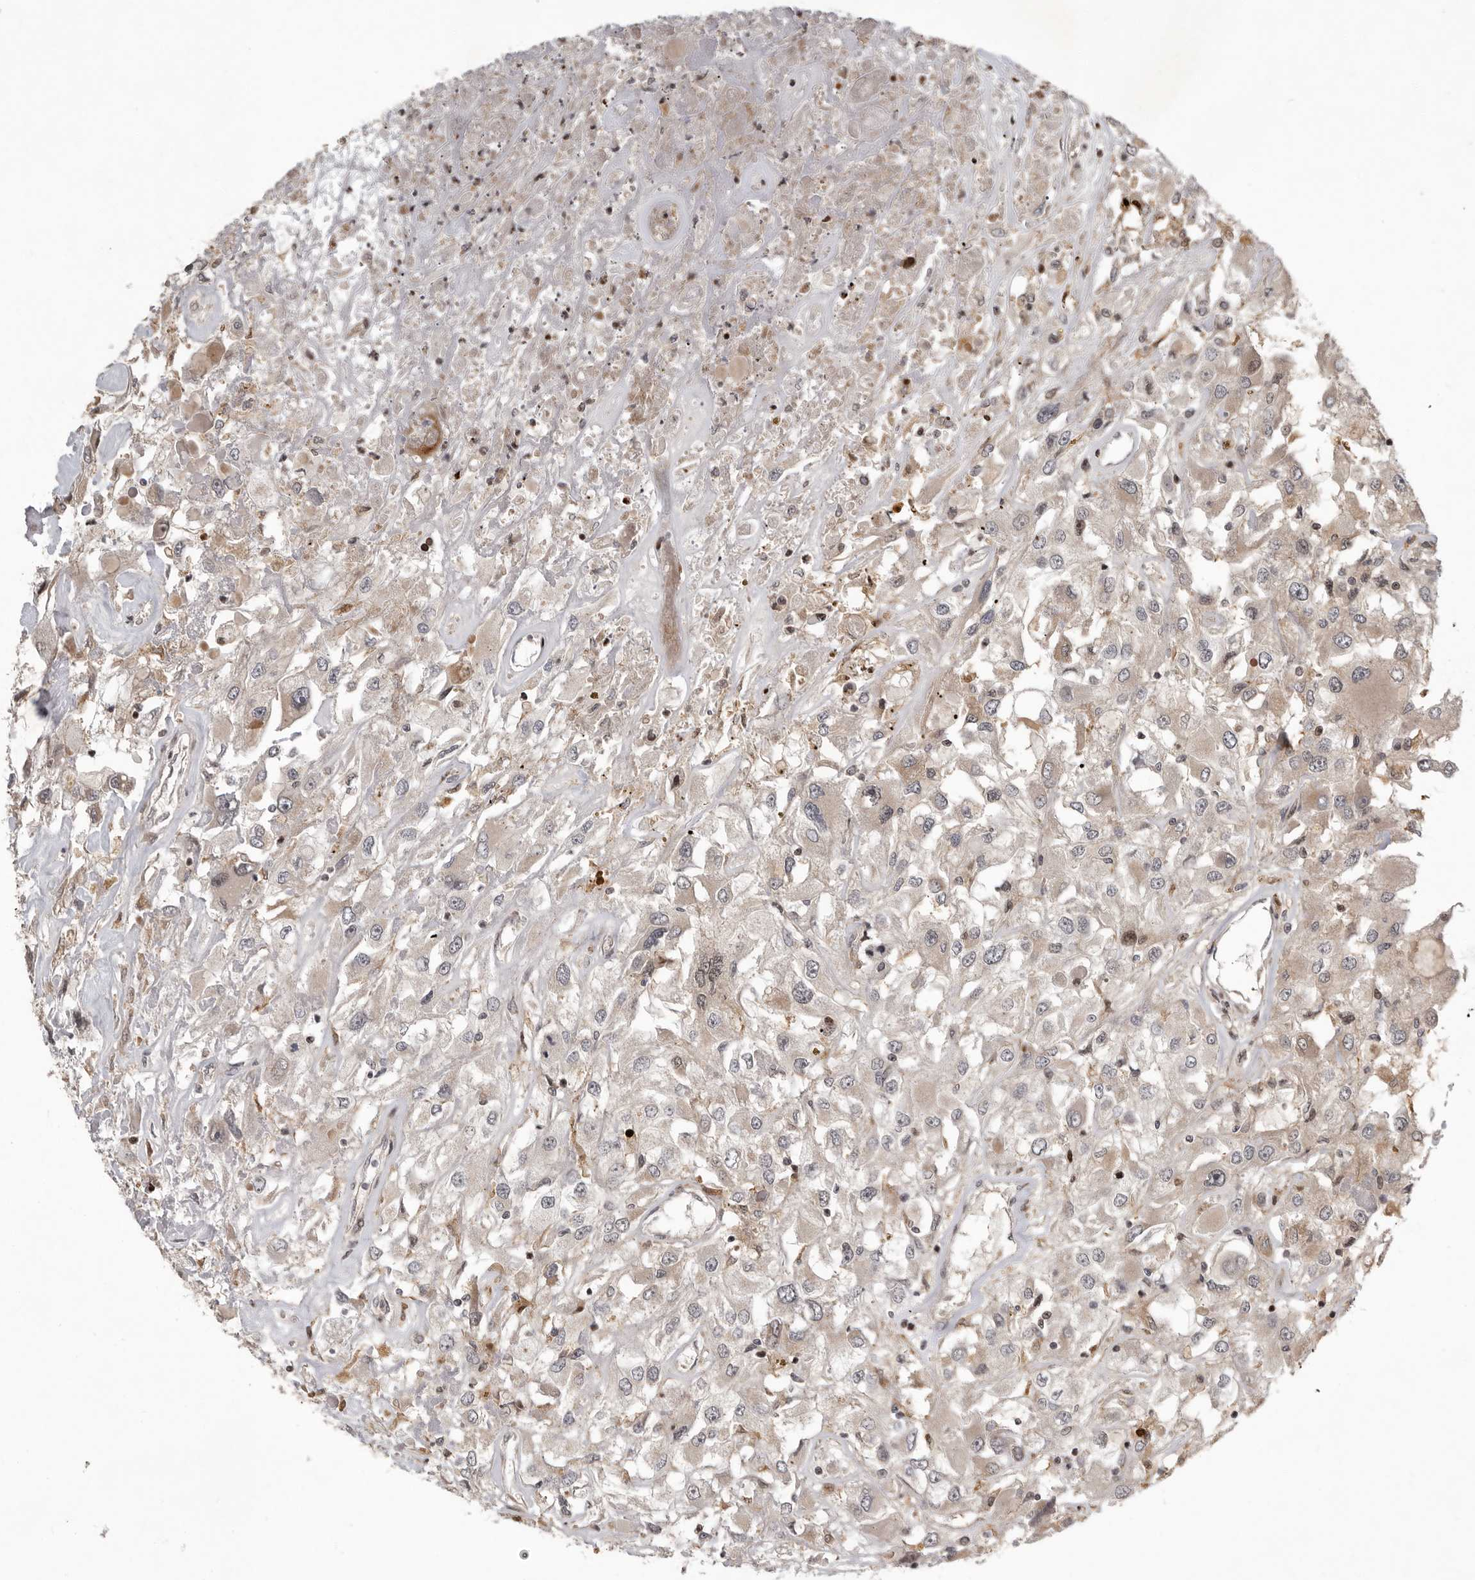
{"staining": {"intensity": "weak", "quantity": "25%-75%", "location": "cytoplasmic/membranous,nuclear"}, "tissue": "renal cancer", "cell_type": "Tumor cells", "image_type": "cancer", "snomed": [{"axis": "morphology", "description": "Adenocarcinoma, NOS"}, {"axis": "topography", "description": "Kidney"}], "caption": "This is an image of IHC staining of adenocarcinoma (renal), which shows weak positivity in the cytoplasmic/membranous and nuclear of tumor cells.", "gene": "RABIF", "patient": {"sex": "female", "age": 52}}